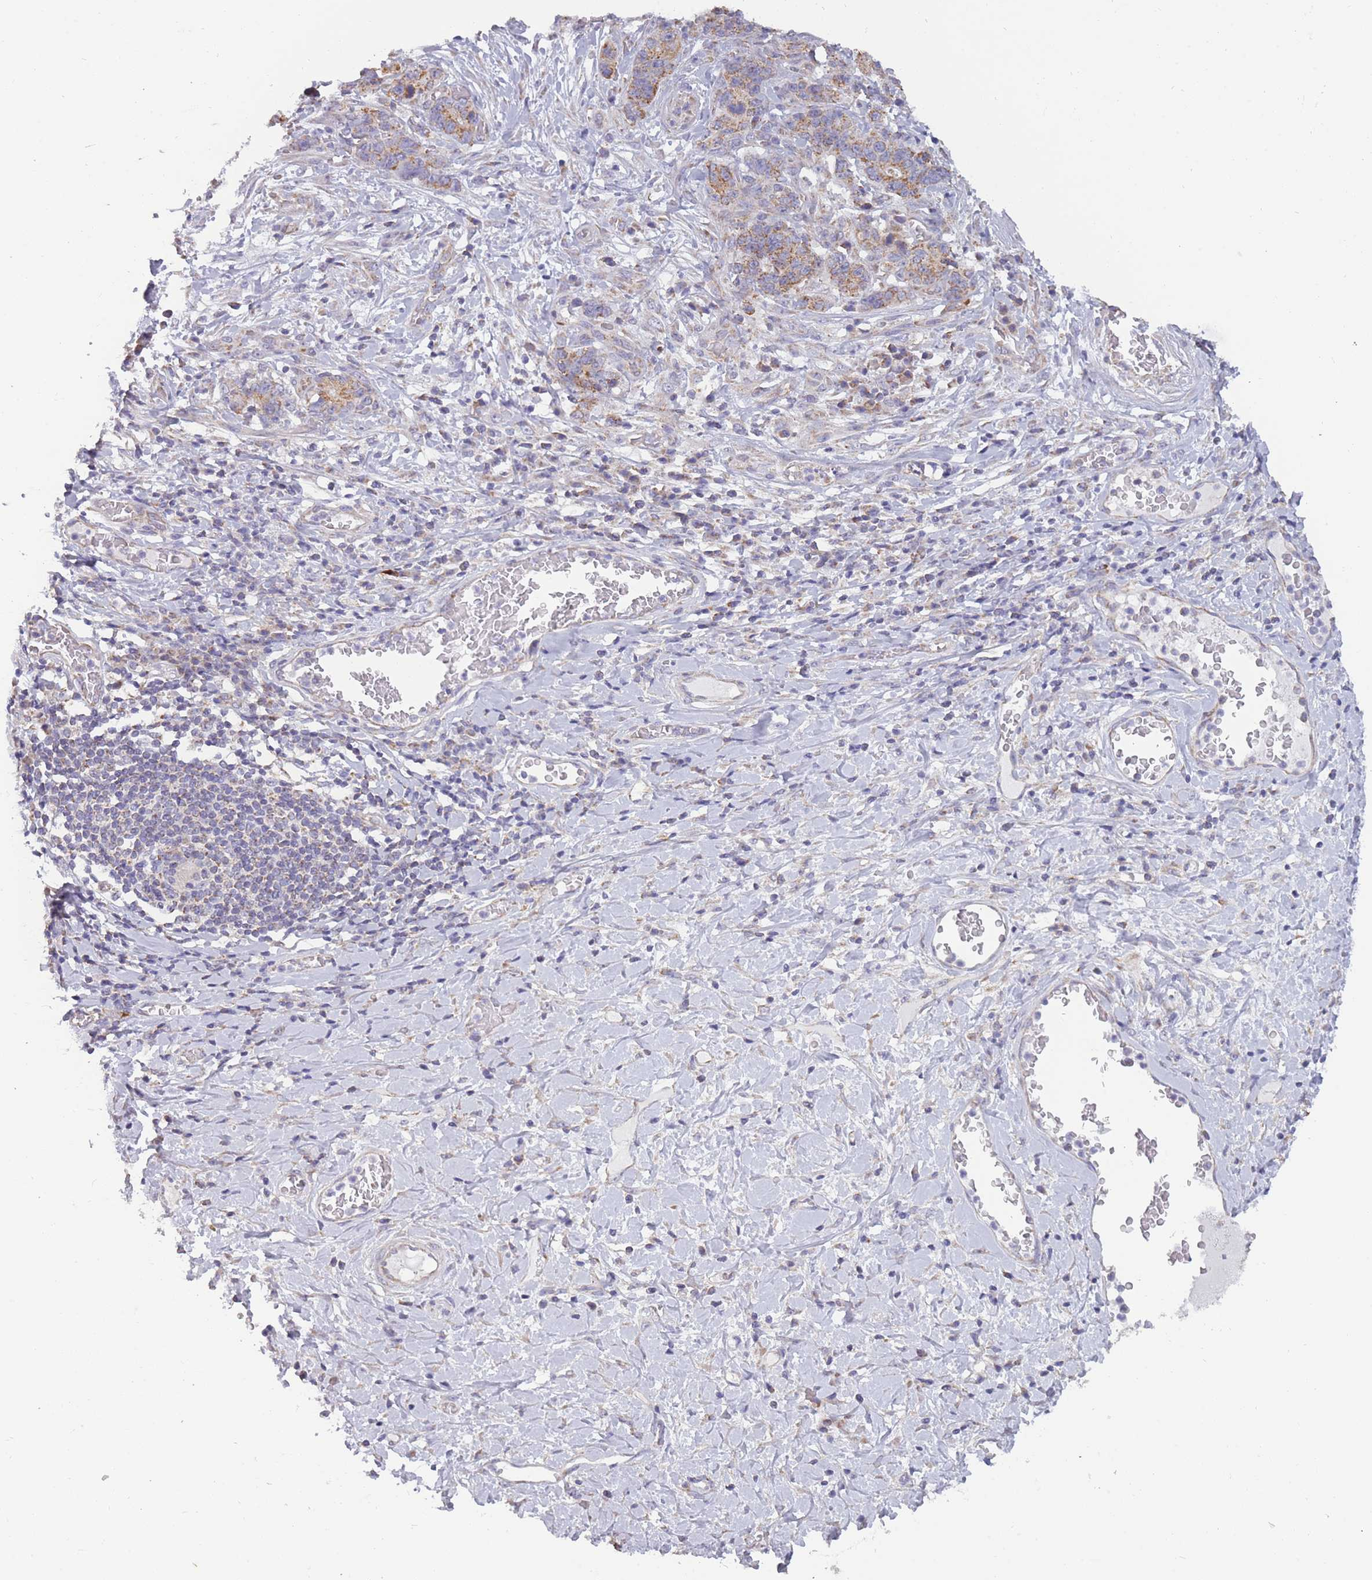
{"staining": {"intensity": "moderate", "quantity": ">75%", "location": "cytoplasmic/membranous"}, "tissue": "stomach cancer", "cell_type": "Tumor cells", "image_type": "cancer", "snomed": [{"axis": "morphology", "description": "Normal tissue, NOS"}, {"axis": "morphology", "description": "Adenocarcinoma, NOS"}, {"axis": "topography", "description": "Stomach"}], "caption": "Stomach cancer (adenocarcinoma) stained for a protein demonstrates moderate cytoplasmic/membranous positivity in tumor cells.", "gene": "MRPS18C", "patient": {"sex": "female", "age": 64}}